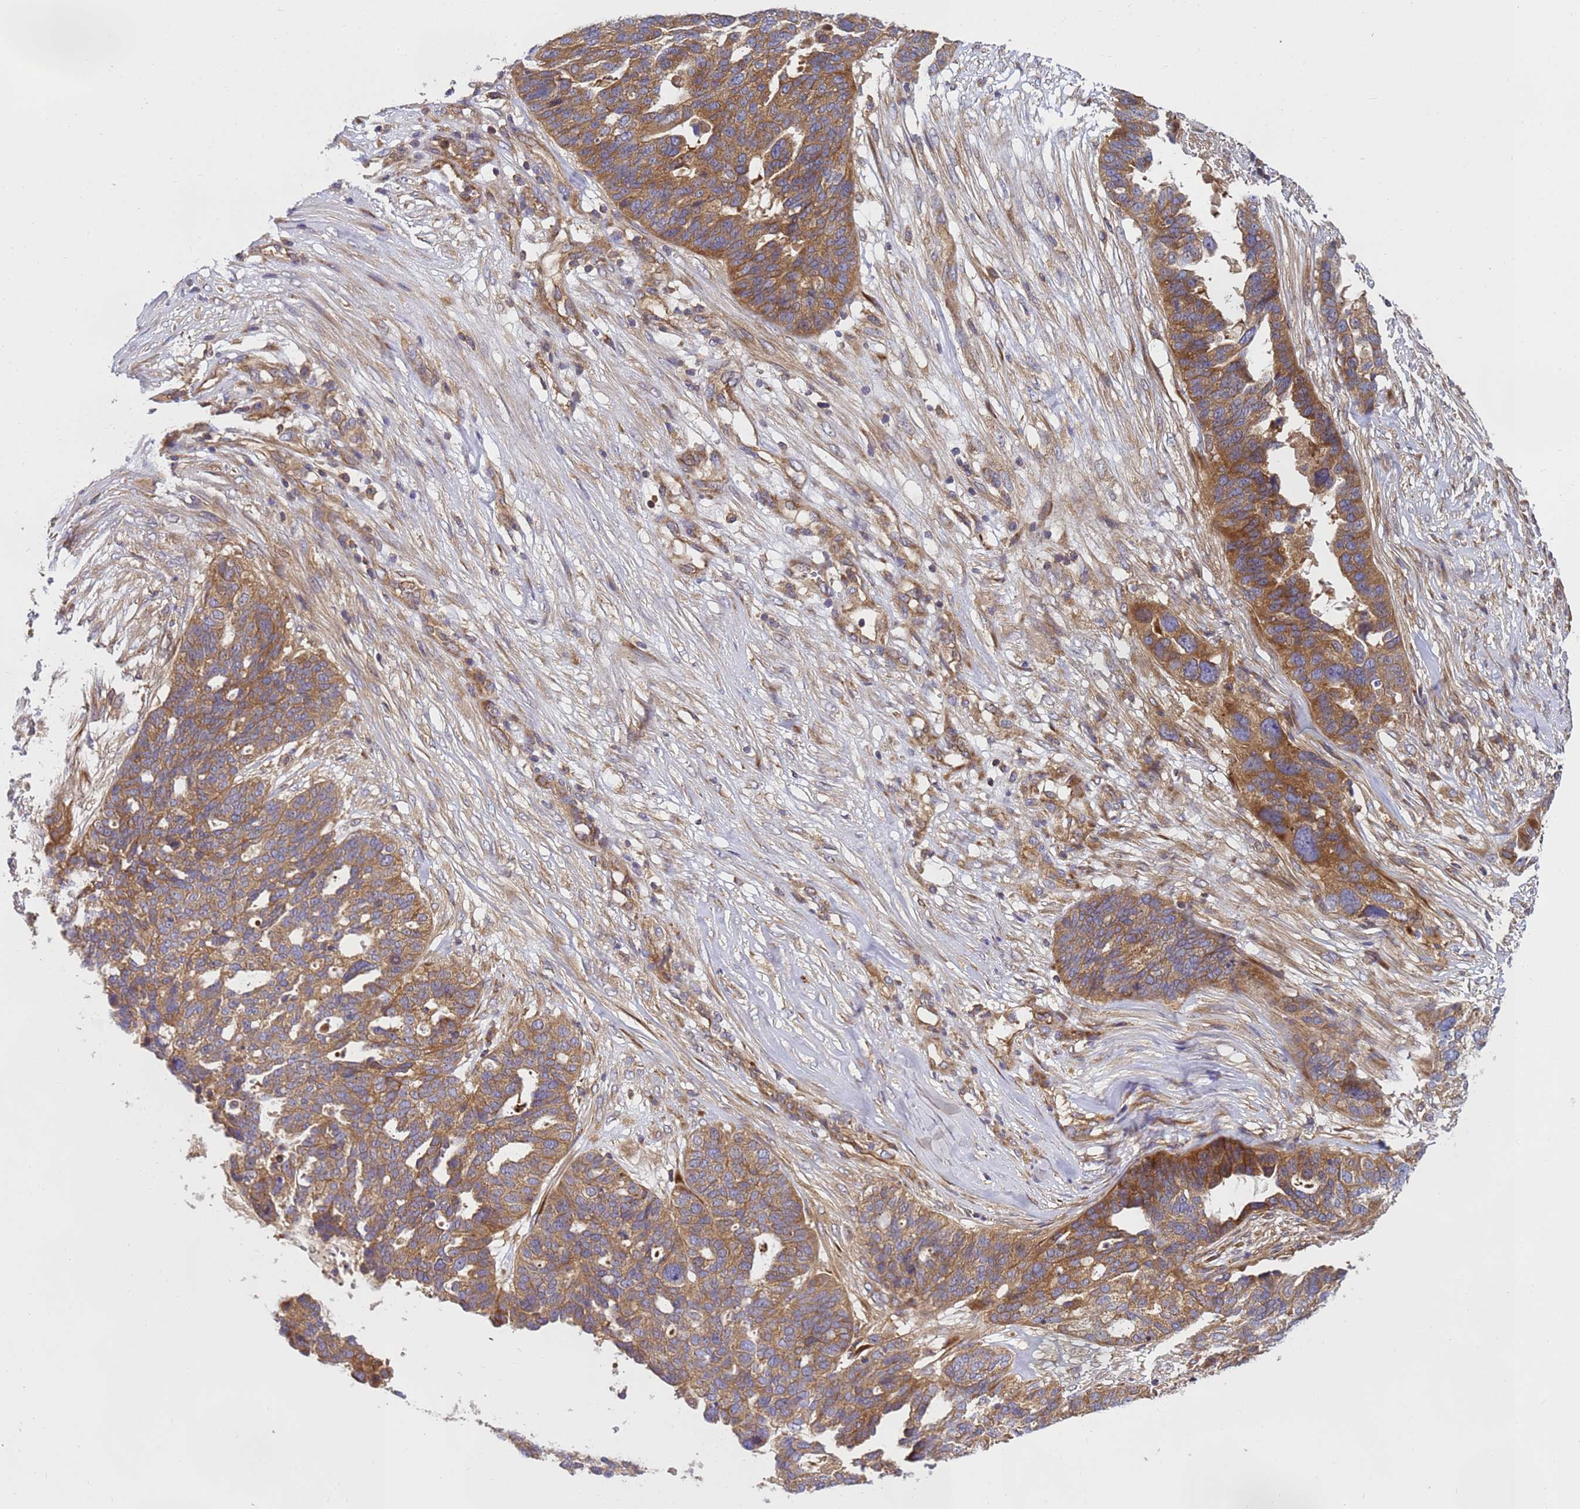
{"staining": {"intensity": "moderate", "quantity": ">75%", "location": "cytoplasmic/membranous"}, "tissue": "ovarian cancer", "cell_type": "Tumor cells", "image_type": "cancer", "snomed": [{"axis": "morphology", "description": "Cystadenocarcinoma, serous, NOS"}, {"axis": "topography", "description": "Ovary"}], "caption": "The image displays immunohistochemical staining of ovarian serous cystadenocarcinoma. There is moderate cytoplasmic/membranous expression is present in about >75% of tumor cells. (DAB (3,3'-diaminobenzidine) IHC with brightfield microscopy, high magnification).", "gene": "BECN1", "patient": {"sex": "female", "age": 59}}